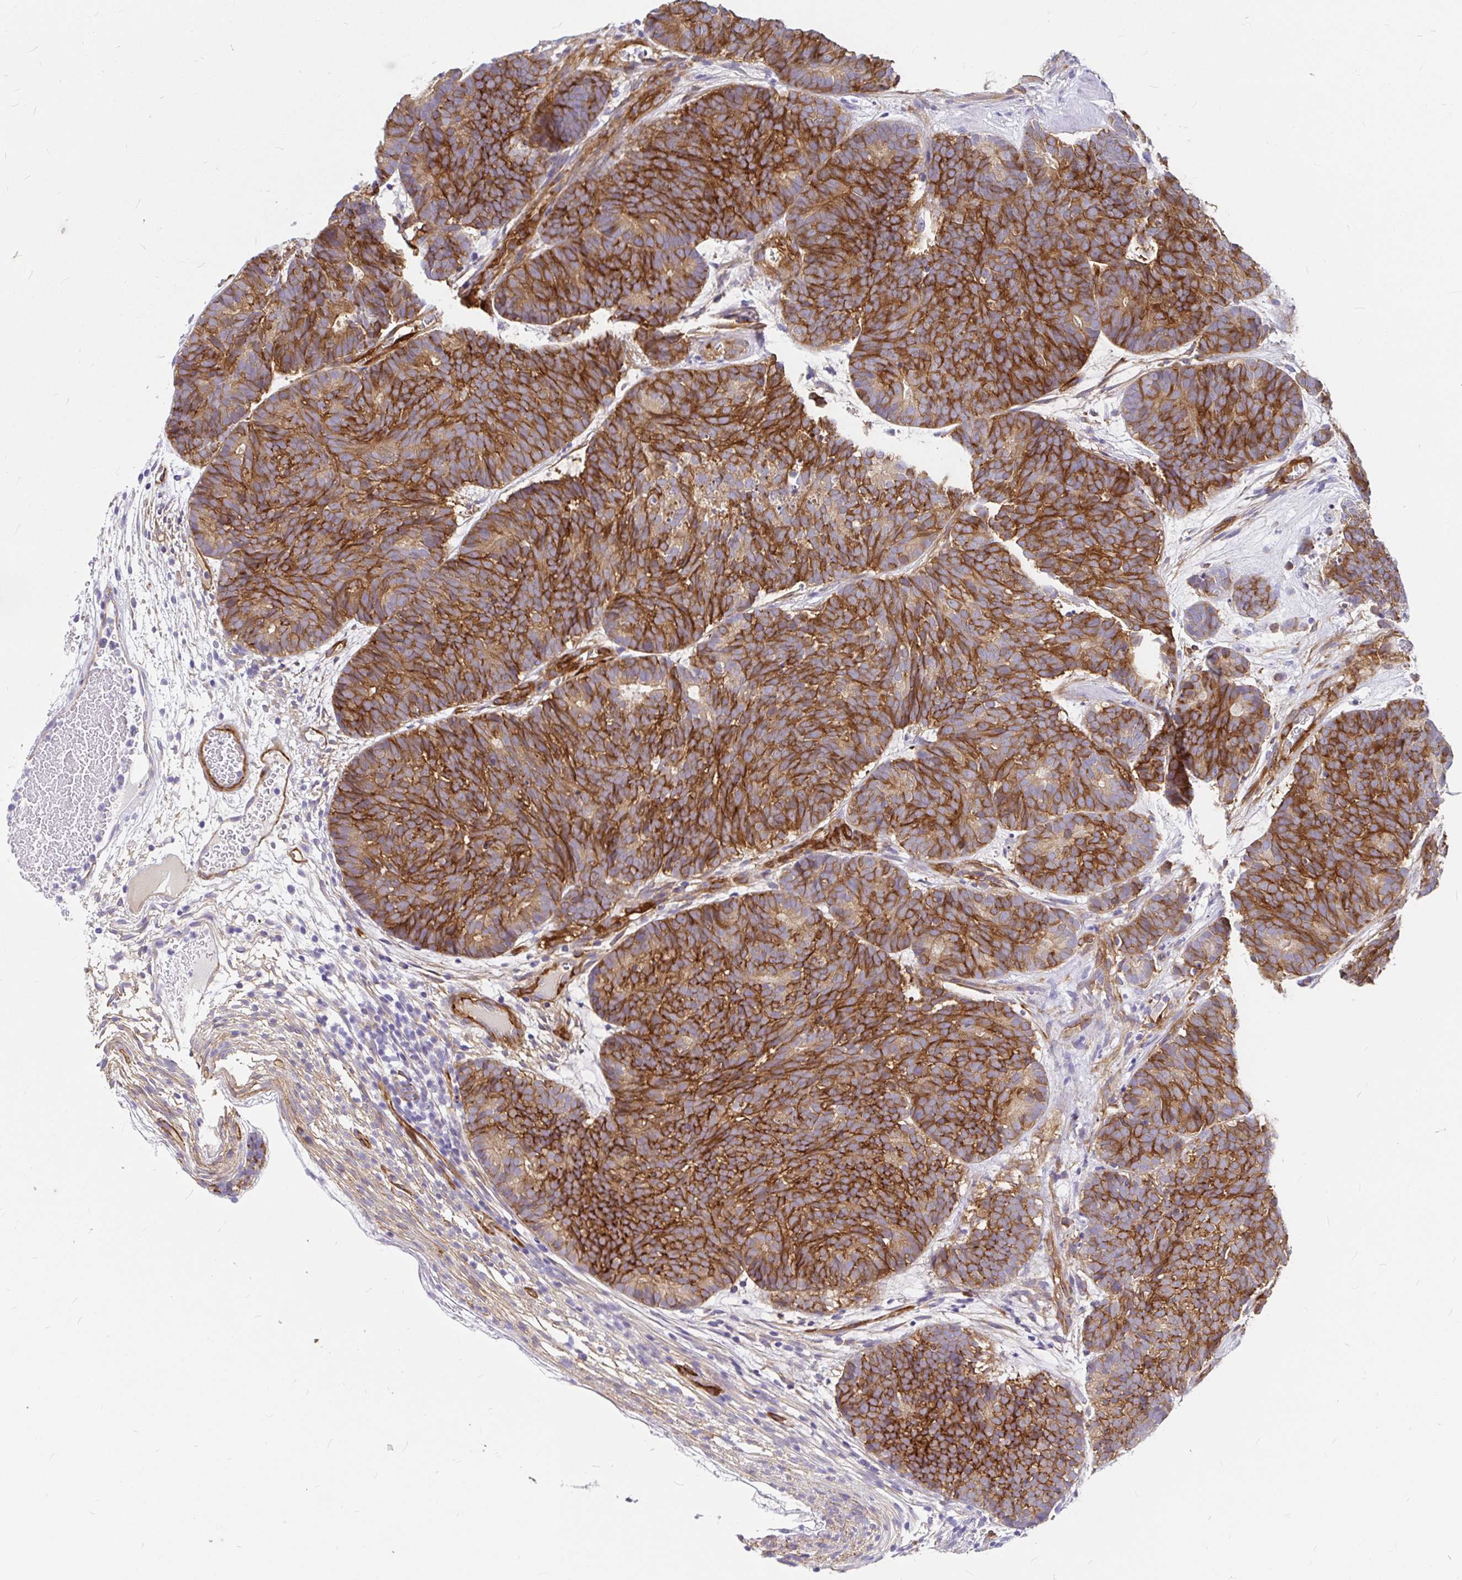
{"staining": {"intensity": "strong", "quantity": ">75%", "location": "cytoplasmic/membranous"}, "tissue": "head and neck cancer", "cell_type": "Tumor cells", "image_type": "cancer", "snomed": [{"axis": "morphology", "description": "Adenocarcinoma, NOS"}, {"axis": "topography", "description": "Head-Neck"}], "caption": "Head and neck cancer stained for a protein exhibits strong cytoplasmic/membranous positivity in tumor cells.", "gene": "MYO1B", "patient": {"sex": "female", "age": 81}}